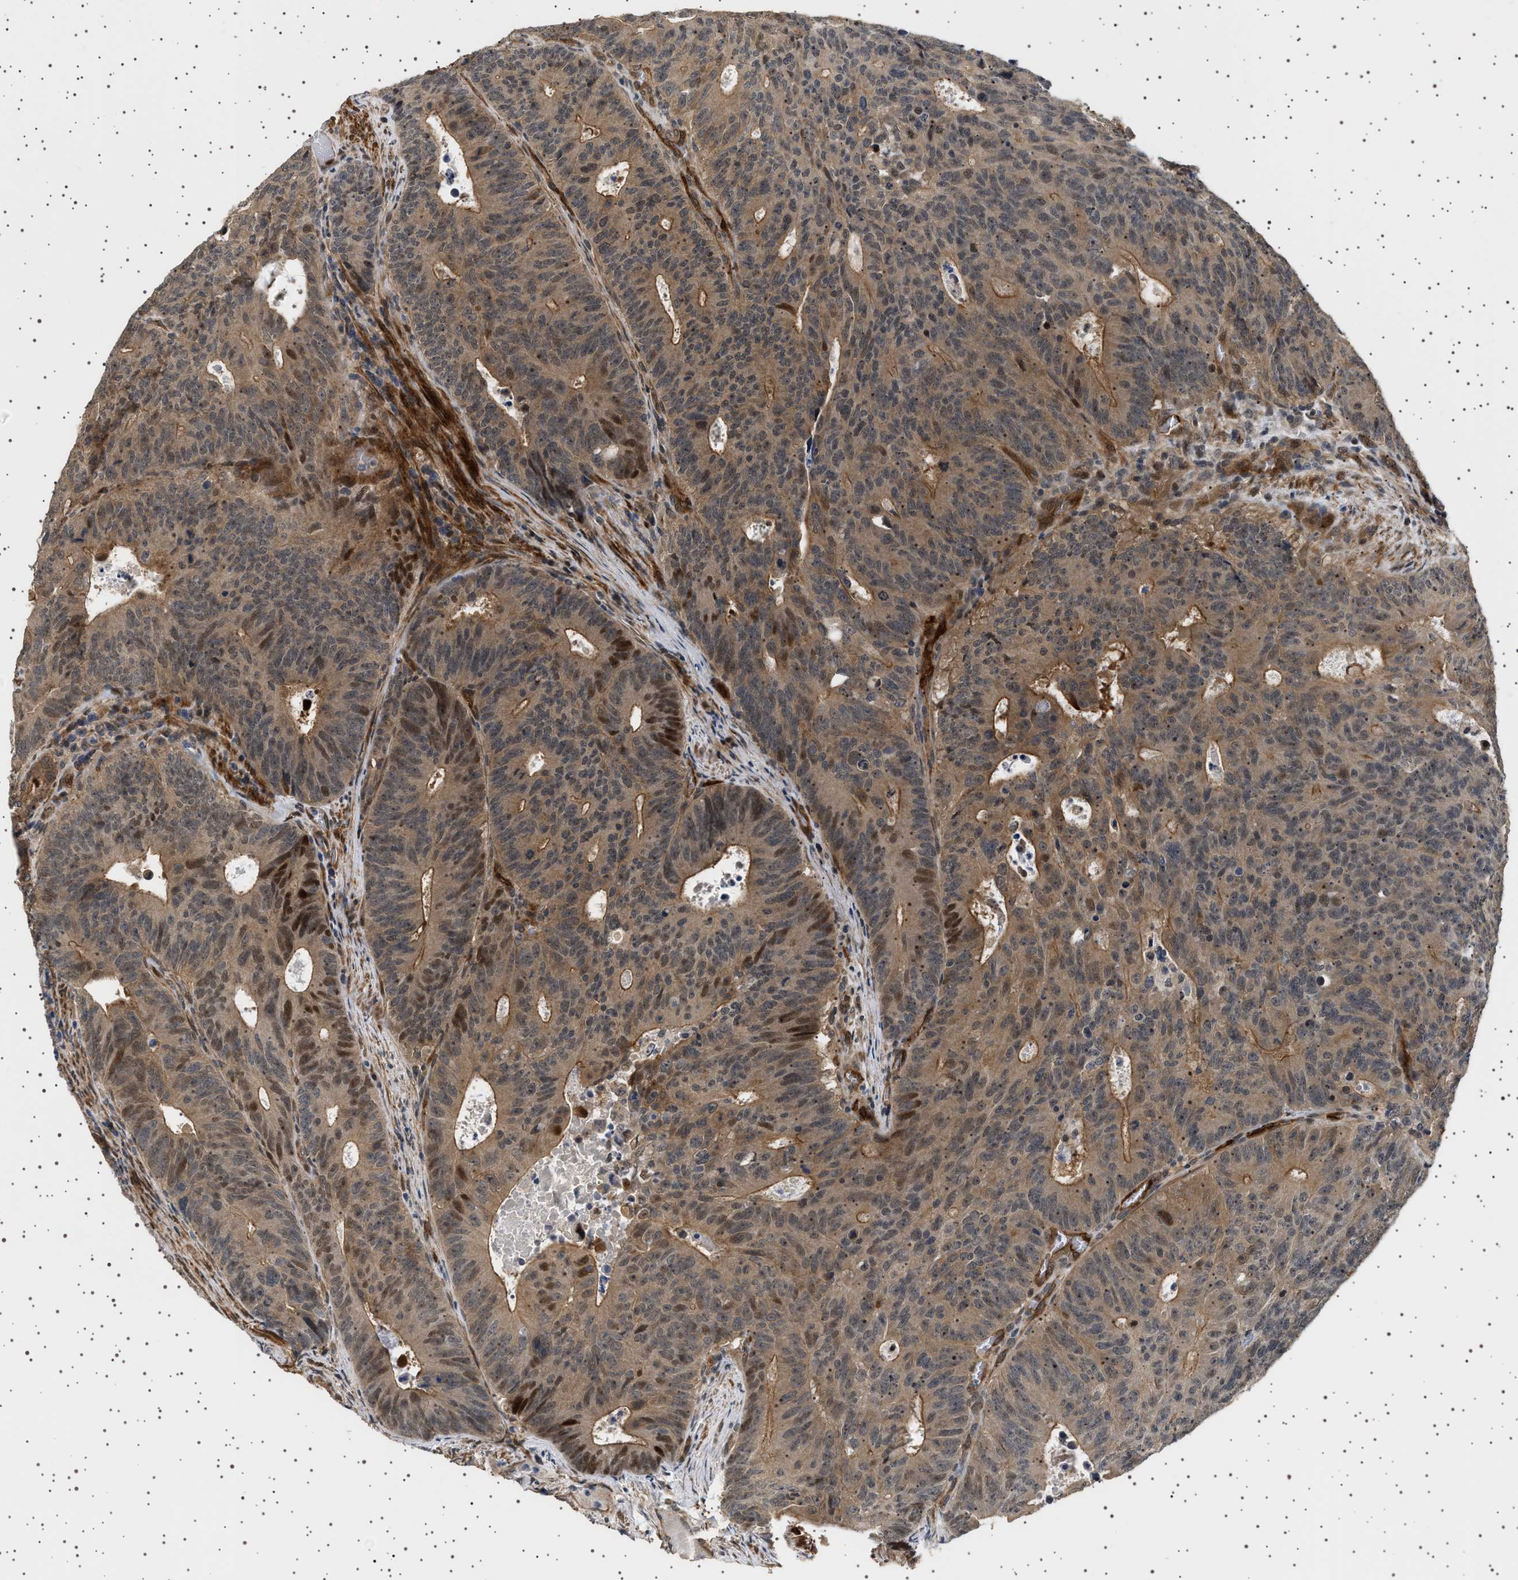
{"staining": {"intensity": "moderate", "quantity": ">75%", "location": "cytoplasmic/membranous,nuclear"}, "tissue": "colorectal cancer", "cell_type": "Tumor cells", "image_type": "cancer", "snomed": [{"axis": "morphology", "description": "Adenocarcinoma, NOS"}, {"axis": "topography", "description": "Colon"}], "caption": "Tumor cells demonstrate medium levels of moderate cytoplasmic/membranous and nuclear staining in about >75% of cells in human adenocarcinoma (colorectal).", "gene": "BAG3", "patient": {"sex": "male", "age": 87}}